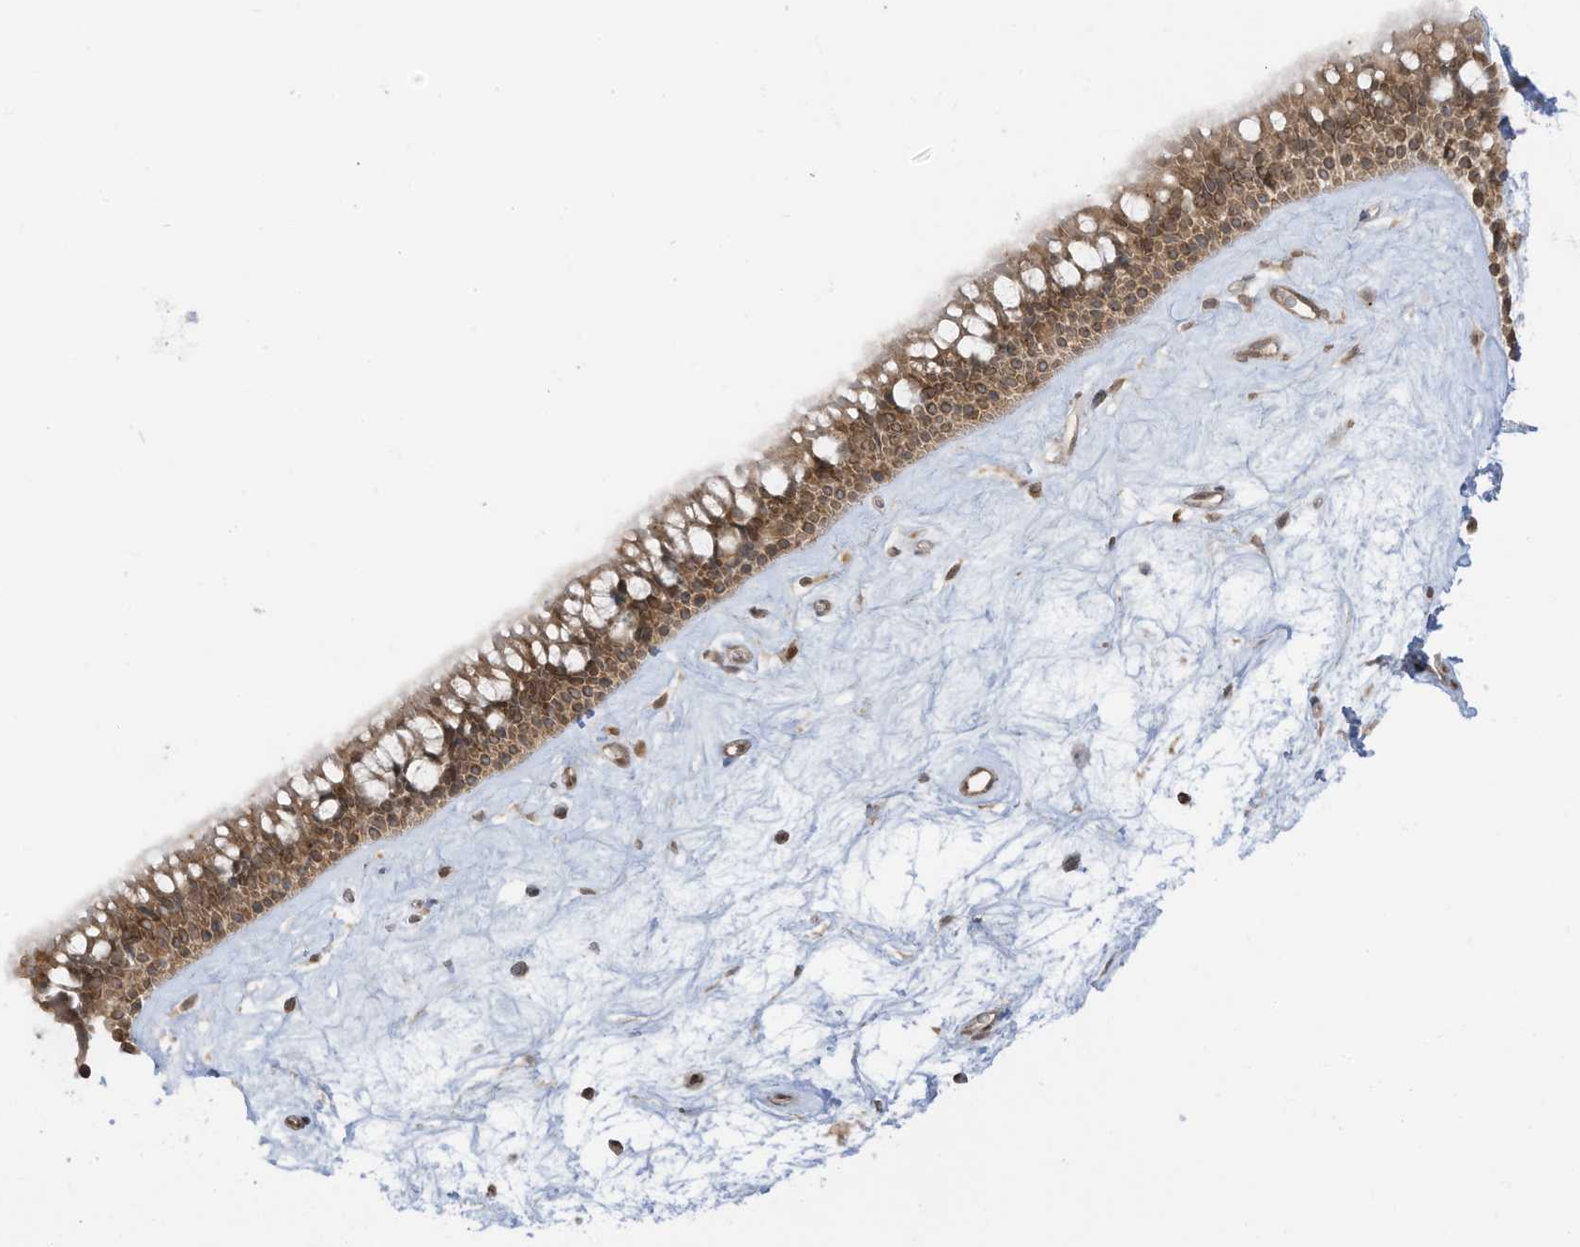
{"staining": {"intensity": "moderate", "quantity": "25%-75%", "location": "cytoplasmic/membranous,nuclear"}, "tissue": "nasopharynx", "cell_type": "Respiratory epithelial cells", "image_type": "normal", "snomed": [{"axis": "morphology", "description": "Normal tissue, NOS"}, {"axis": "topography", "description": "Nasopharynx"}], "caption": "Nasopharynx stained for a protein displays moderate cytoplasmic/membranous,nuclear positivity in respiratory epithelial cells. The staining was performed using DAB (3,3'-diaminobenzidine), with brown indicating positive protein expression. Nuclei are stained blue with hematoxylin.", "gene": "KPNB1", "patient": {"sex": "male", "age": 64}}